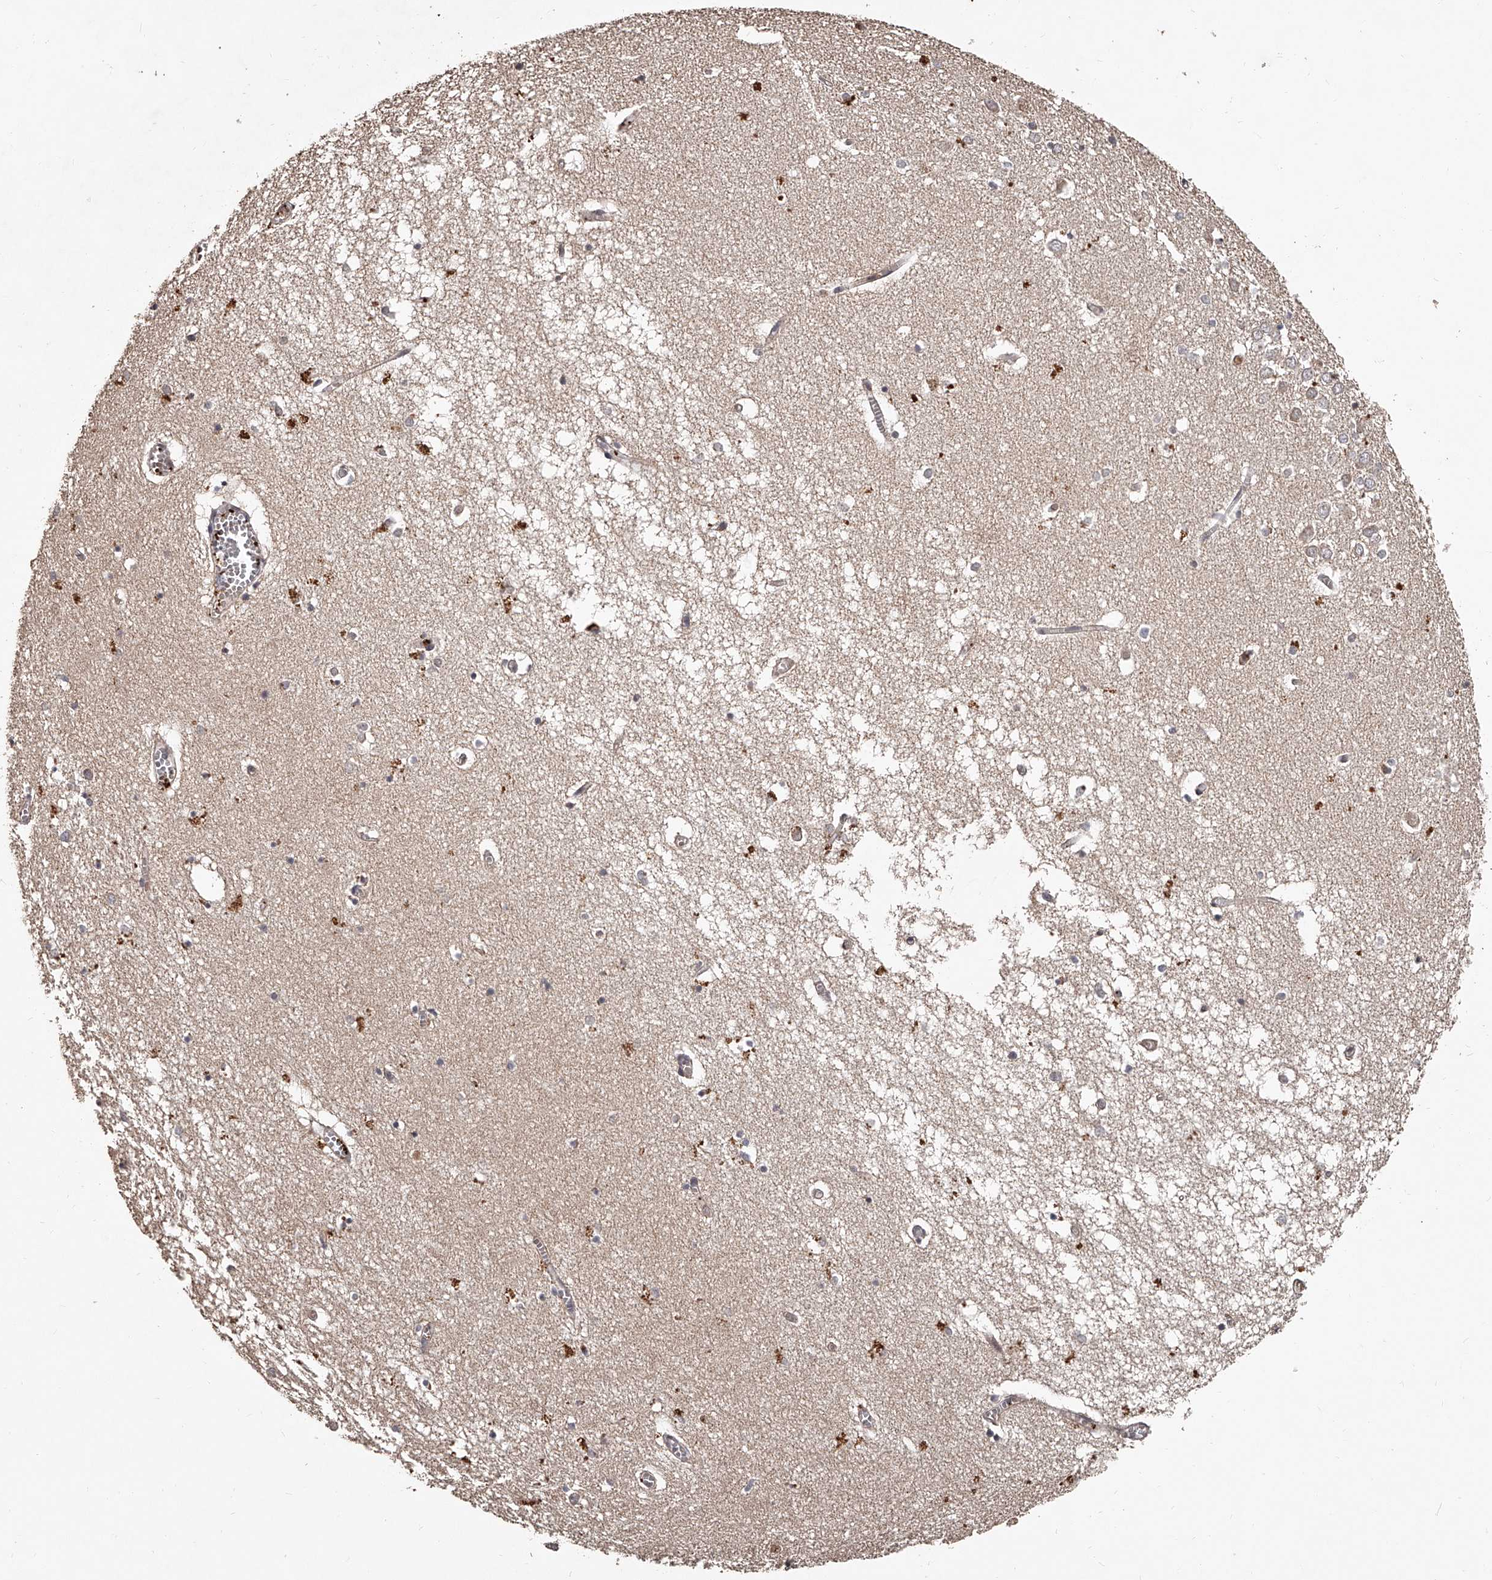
{"staining": {"intensity": "weak", "quantity": "<25%", "location": "cytoplasmic/membranous"}, "tissue": "hippocampus", "cell_type": "Glial cells", "image_type": "normal", "snomed": [{"axis": "morphology", "description": "Normal tissue, NOS"}, {"axis": "topography", "description": "Hippocampus"}], "caption": "Immunohistochemistry (IHC) image of normal hippocampus: hippocampus stained with DAB displays no significant protein staining in glial cells.", "gene": "URGCP", "patient": {"sex": "male", "age": 70}}